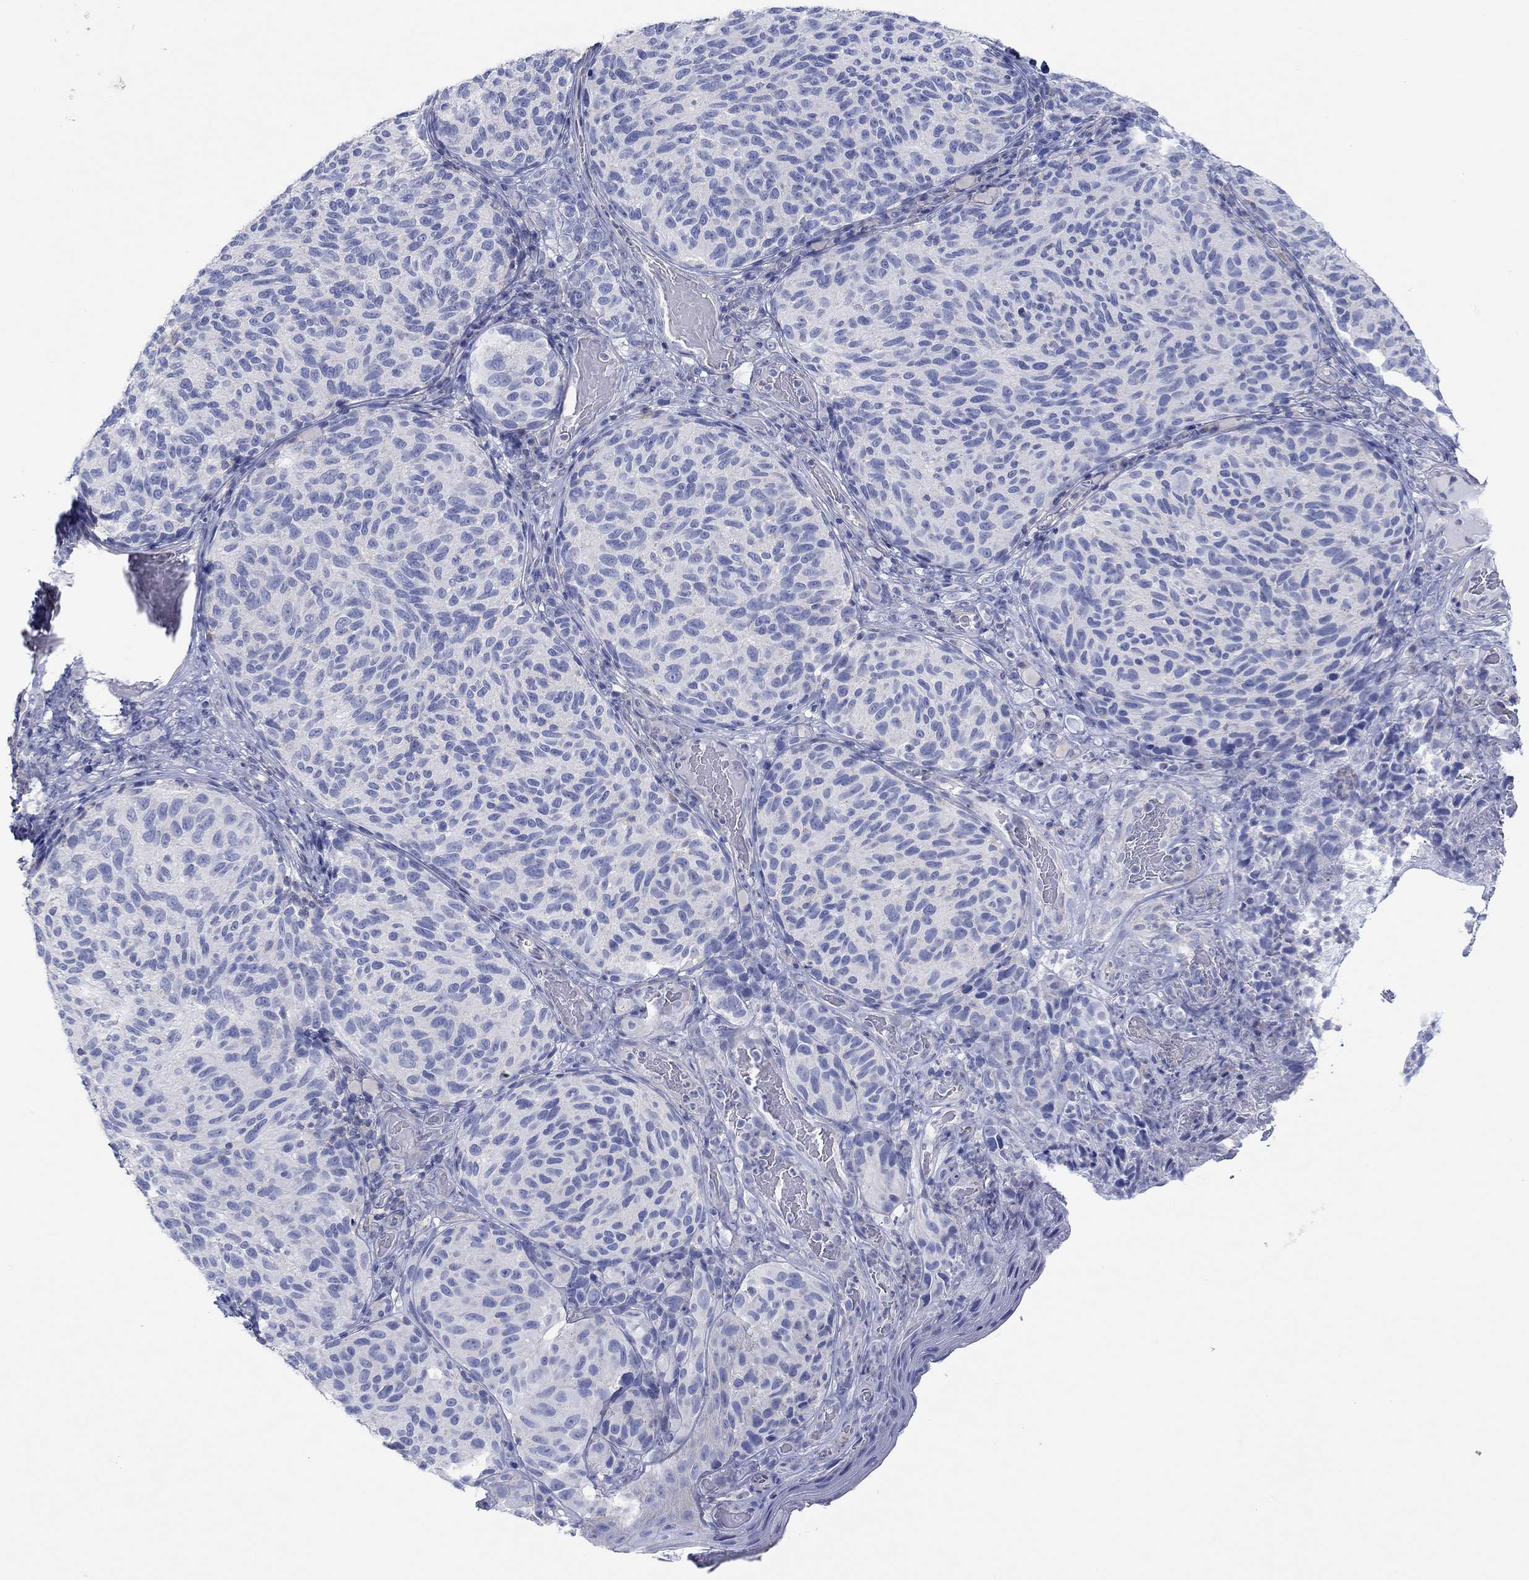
{"staining": {"intensity": "negative", "quantity": "none", "location": "none"}, "tissue": "melanoma", "cell_type": "Tumor cells", "image_type": "cancer", "snomed": [{"axis": "morphology", "description": "Malignant melanoma, NOS"}, {"axis": "topography", "description": "Skin"}], "caption": "The image exhibits no significant positivity in tumor cells of malignant melanoma.", "gene": "PPIL6", "patient": {"sex": "female", "age": 73}}